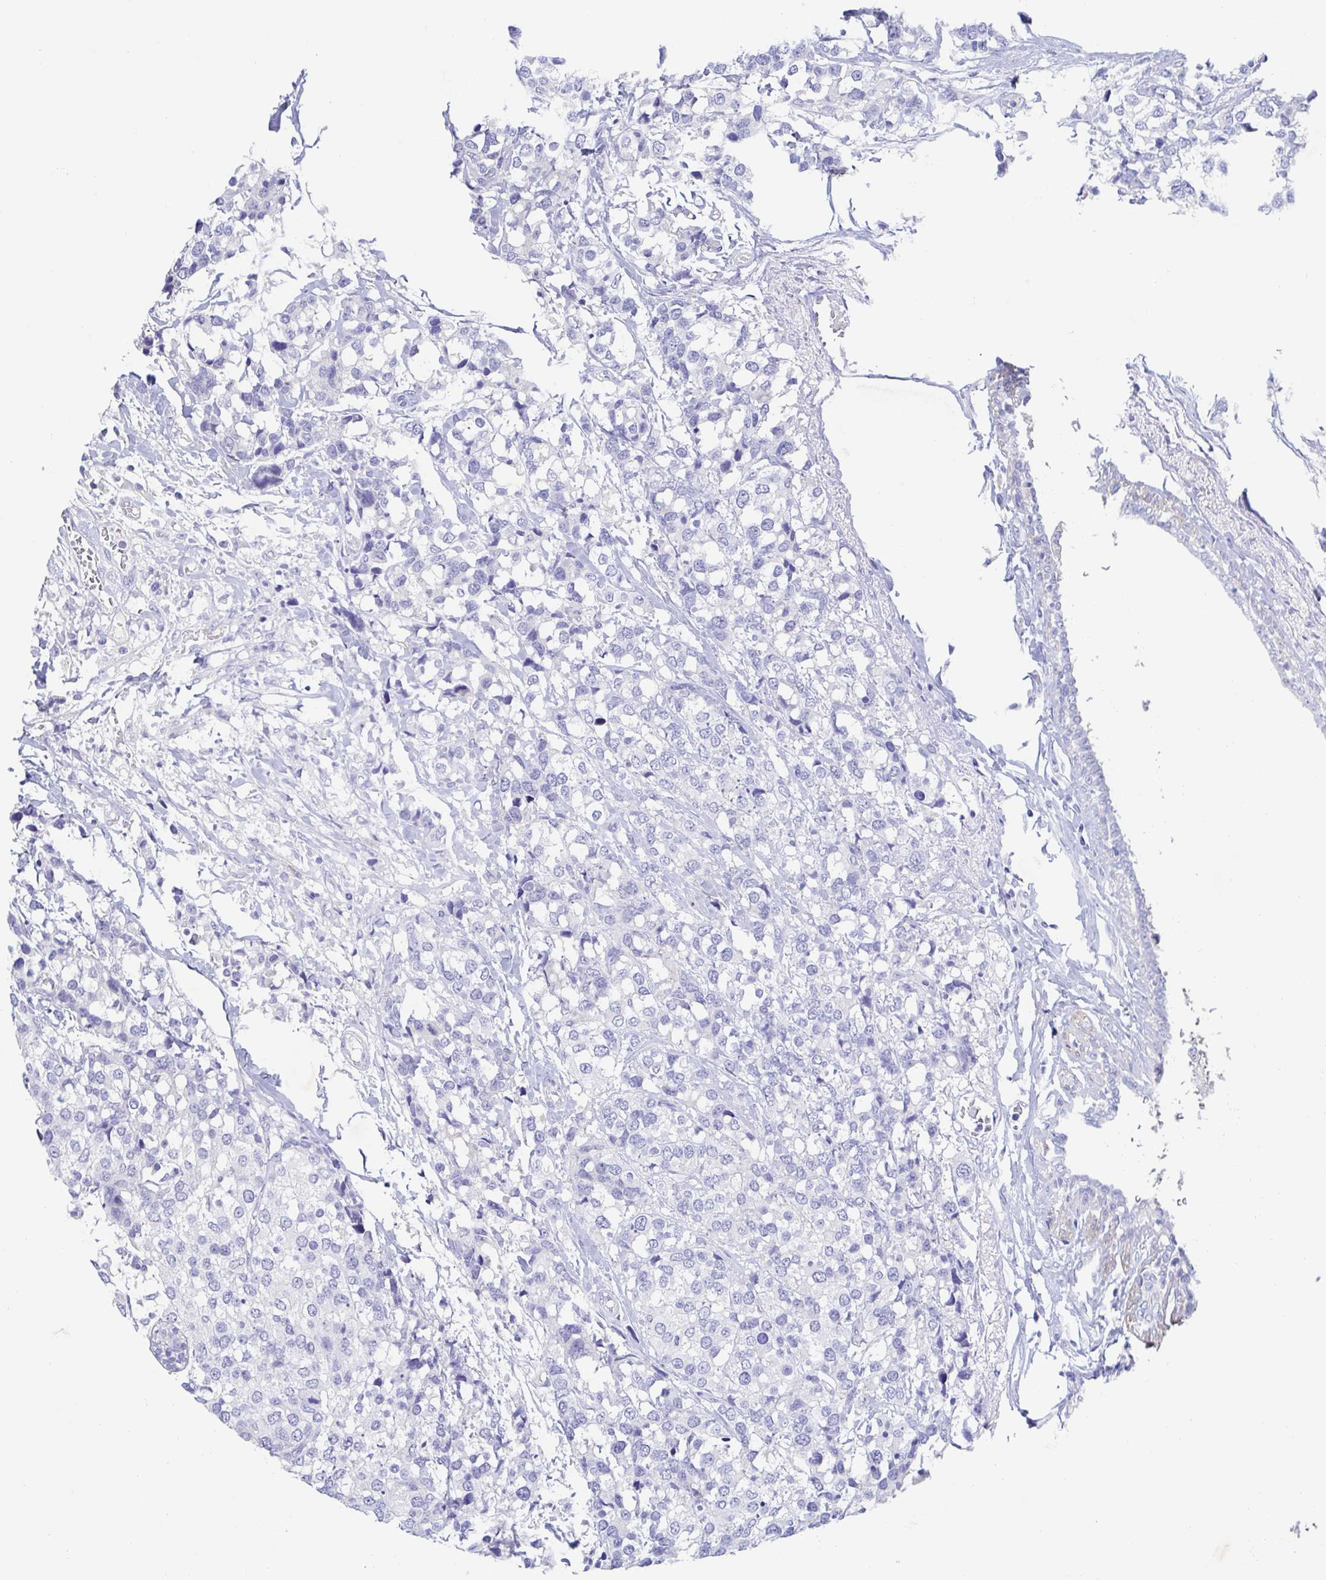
{"staining": {"intensity": "negative", "quantity": "none", "location": "none"}, "tissue": "breast cancer", "cell_type": "Tumor cells", "image_type": "cancer", "snomed": [{"axis": "morphology", "description": "Lobular carcinoma"}, {"axis": "topography", "description": "Breast"}], "caption": "An immunohistochemistry histopathology image of breast lobular carcinoma is shown. There is no staining in tumor cells of breast lobular carcinoma.", "gene": "CDH2", "patient": {"sex": "female", "age": 59}}